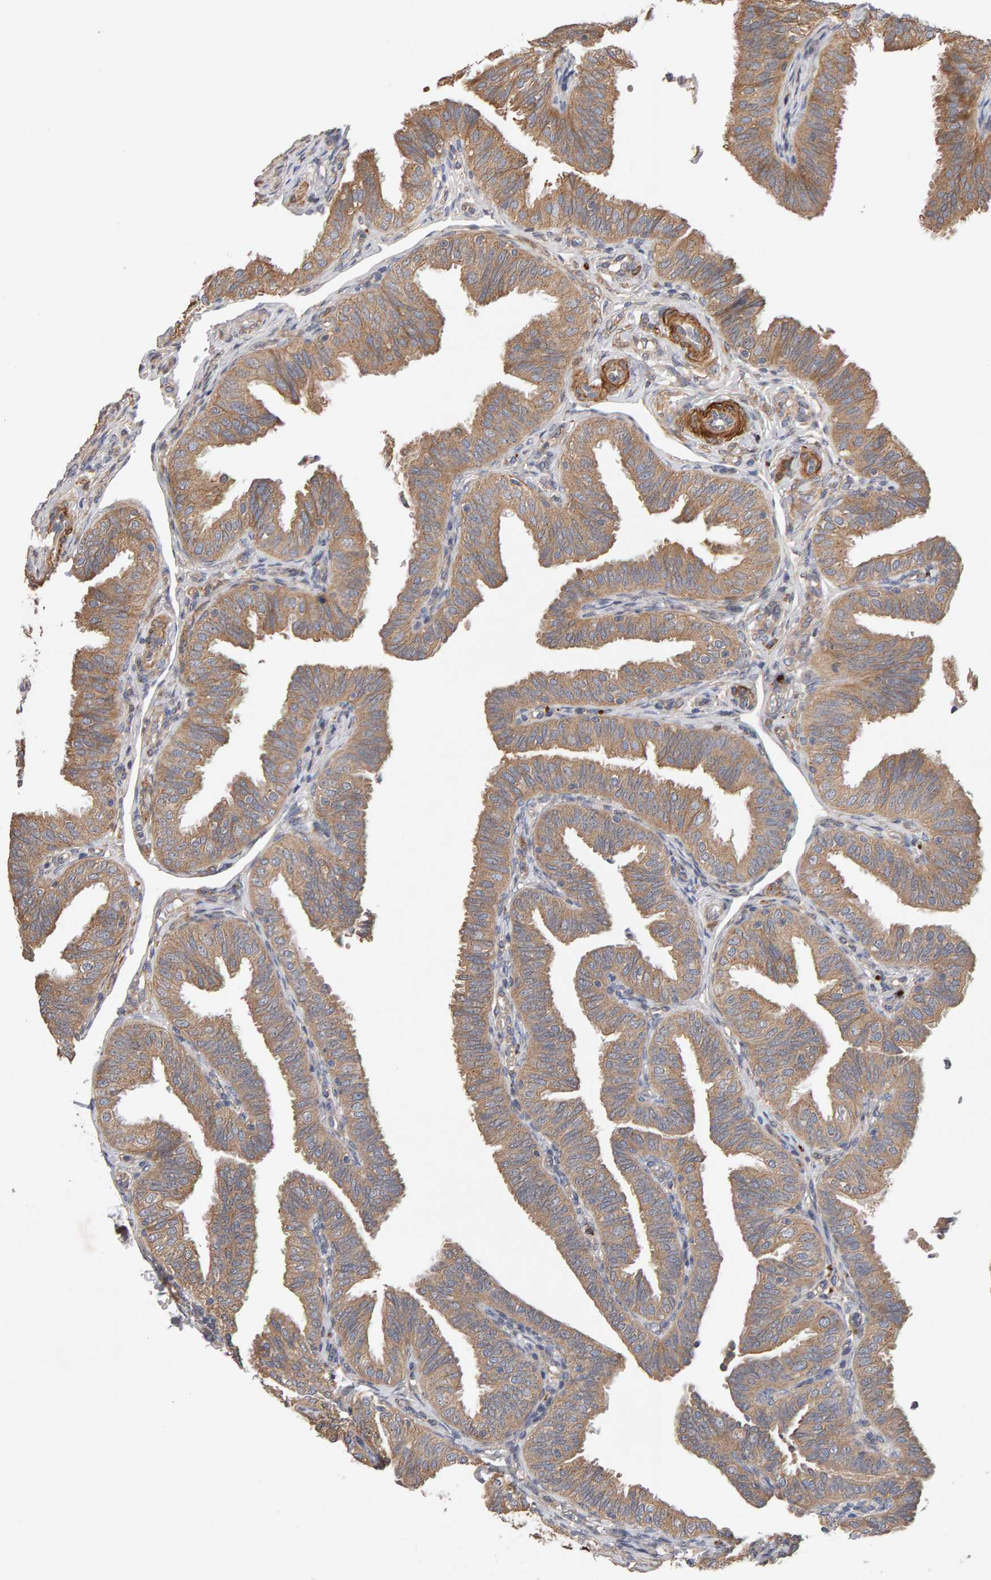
{"staining": {"intensity": "moderate", "quantity": ">75%", "location": "cytoplasmic/membranous"}, "tissue": "fallopian tube", "cell_type": "Glandular cells", "image_type": "normal", "snomed": [{"axis": "morphology", "description": "Normal tissue, NOS"}, {"axis": "topography", "description": "Fallopian tube"}], "caption": "A medium amount of moderate cytoplasmic/membranous staining is present in about >75% of glandular cells in normal fallopian tube.", "gene": "RNF19A", "patient": {"sex": "female", "age": 35}}